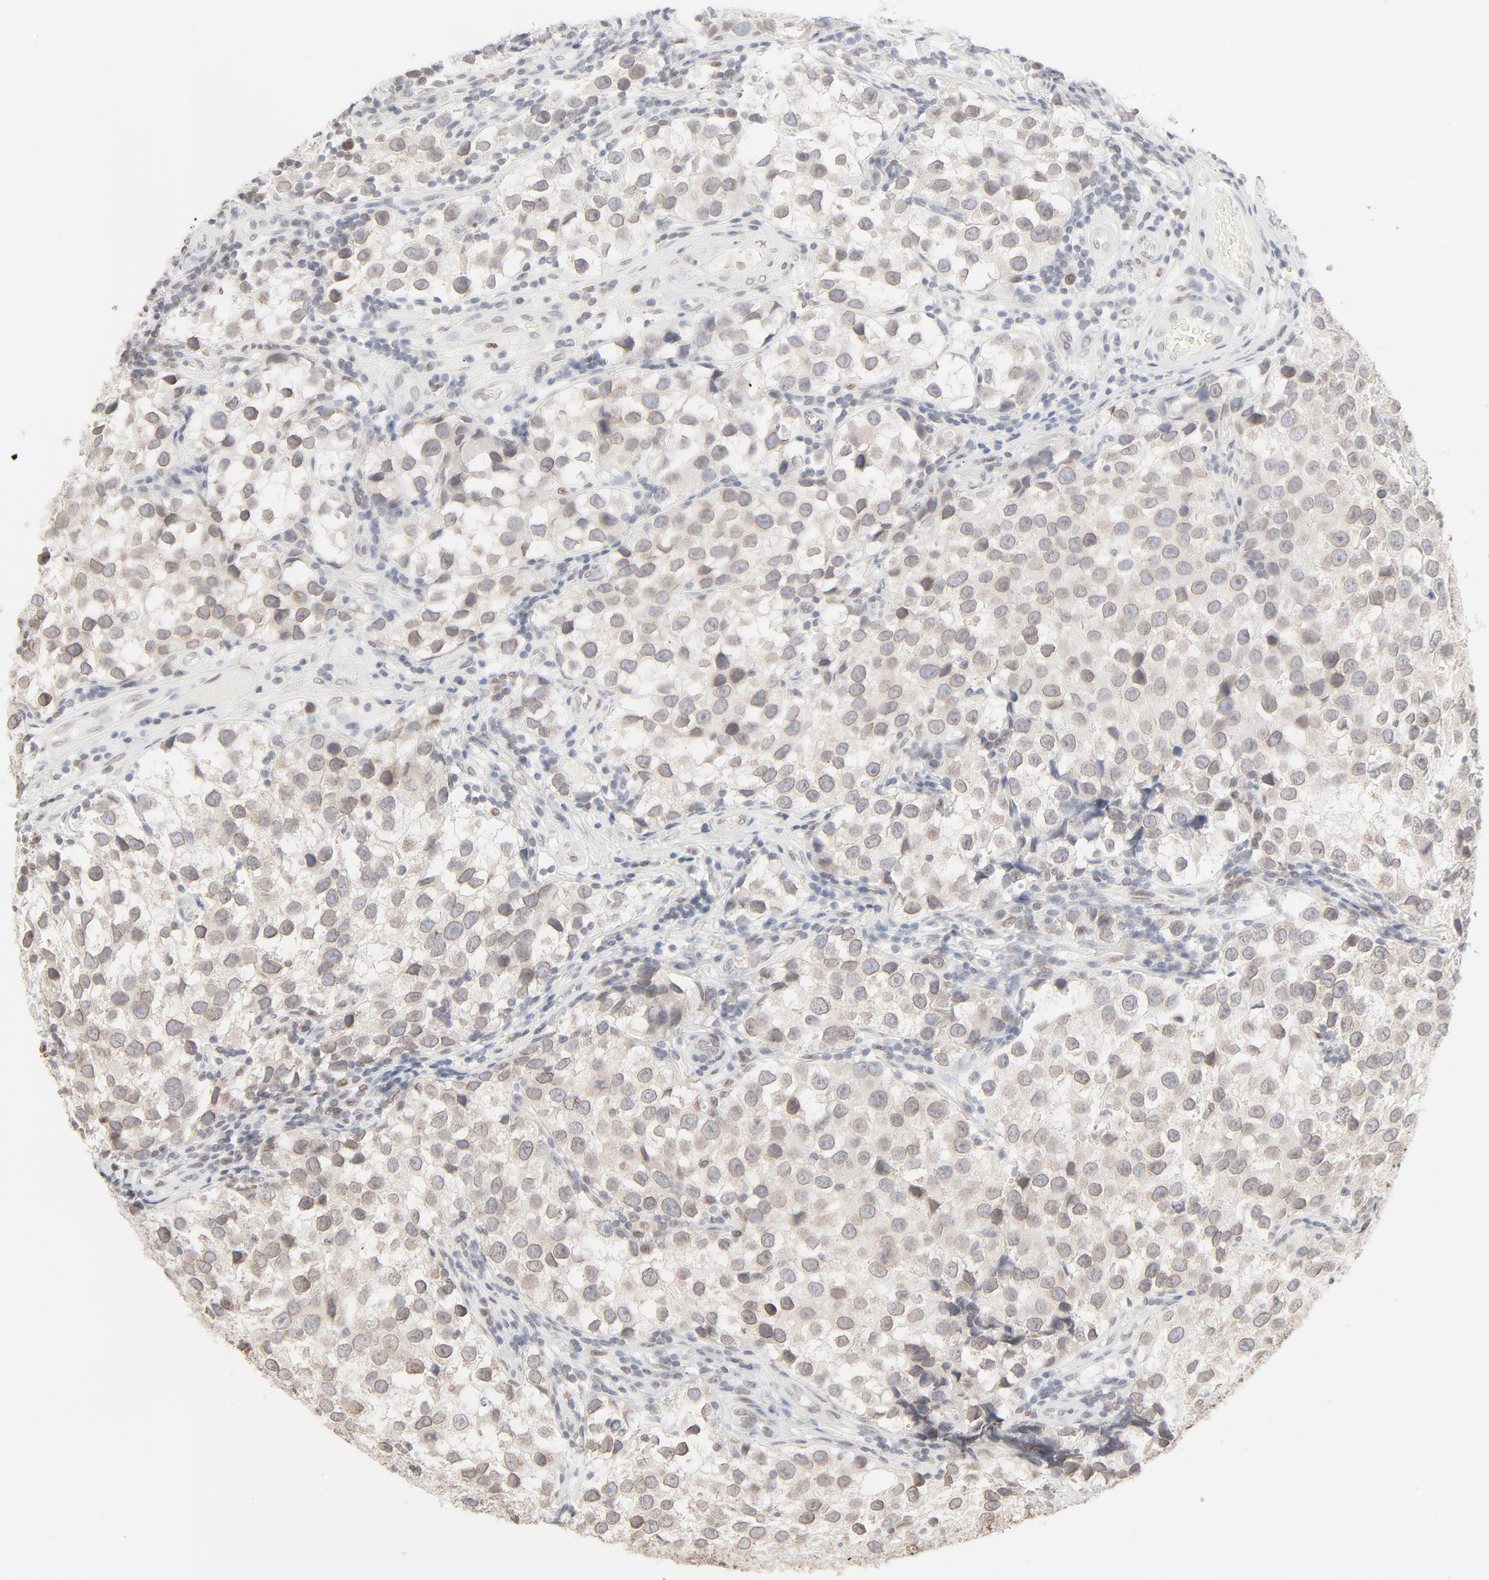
{"staining": {"intensity": "weak", "quantity": "25%-75%", "location": "cytoplasmic/membranous,nuclear"}, "tissue": "testis cancer", "cell_type": "Tumor cells", "image_type": "cancer", "snomed": [{"axis": "morphology", "description": "Seminoma, NOS"}, {"axis": "topography", "description": "Testis"}], "caption": "The image exhibits immunohistochemical staining of testis cancer (seminoma). There is weak cytoplasmic/membranous and nuclear positivity is appreciated in about 25%-75% of tumor cells.", "gene": "MAD1L1", "patient": {"sex": "male", "age": 39}}